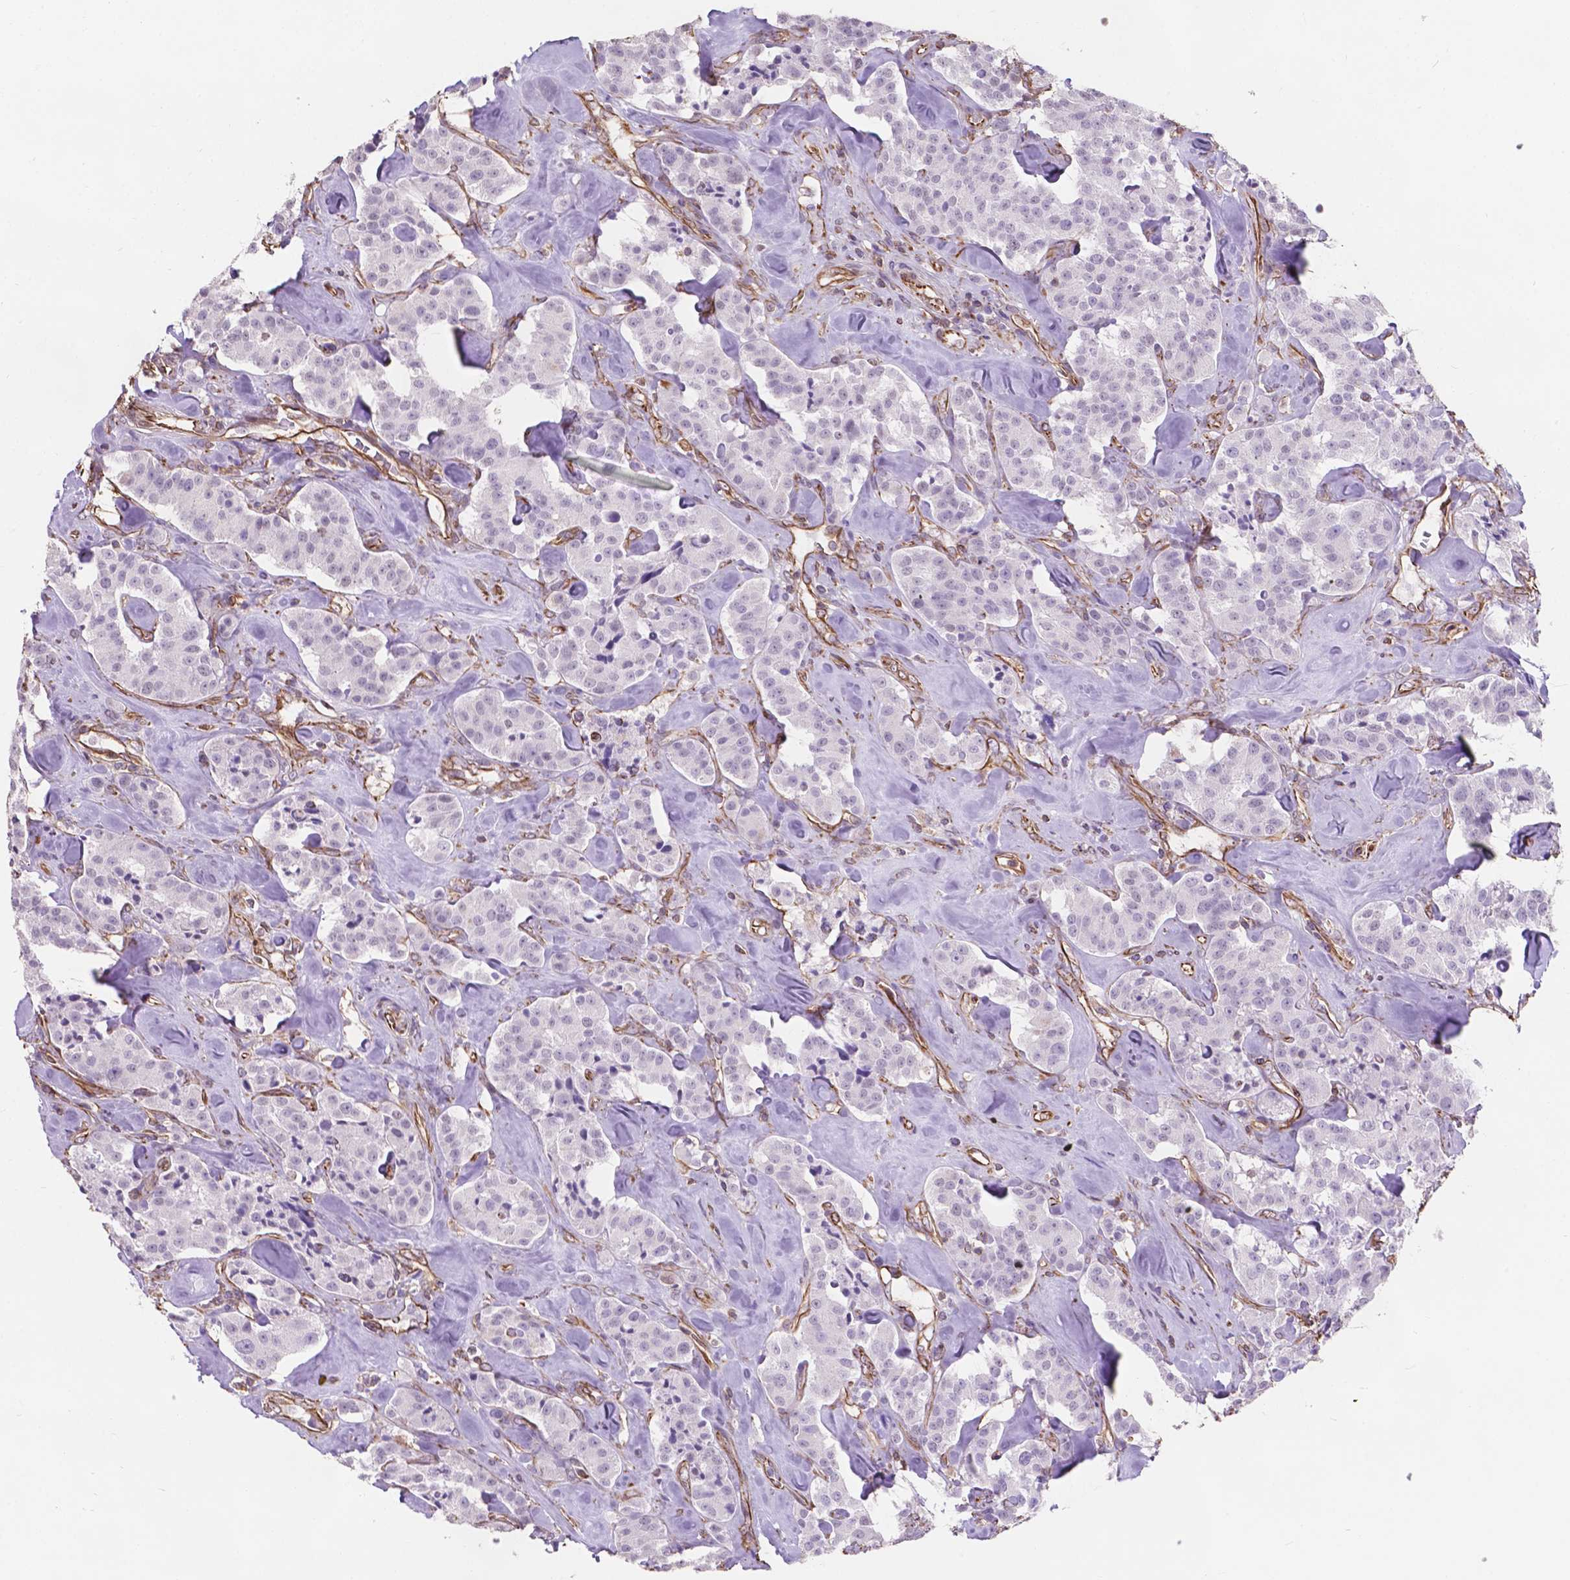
{"staining": {"intensity": "negative", "quantity": "none", "location": "none"}, "tissue": "carcinoid", "cell_type": "Tumor cells", "image_type": "cancer", "snomed": [{"axis": "morphology", "description": "Carcinoid, malignant, NOS"}, {"axis": "topography", "description": "Pancreas"}], "caption": "IHC image of human carcinoid stained for a protein (brown), which exhibits no positivity in tumor cells.", "gene": "AMOT", "patient": {"sex": "male", "age": 41}}